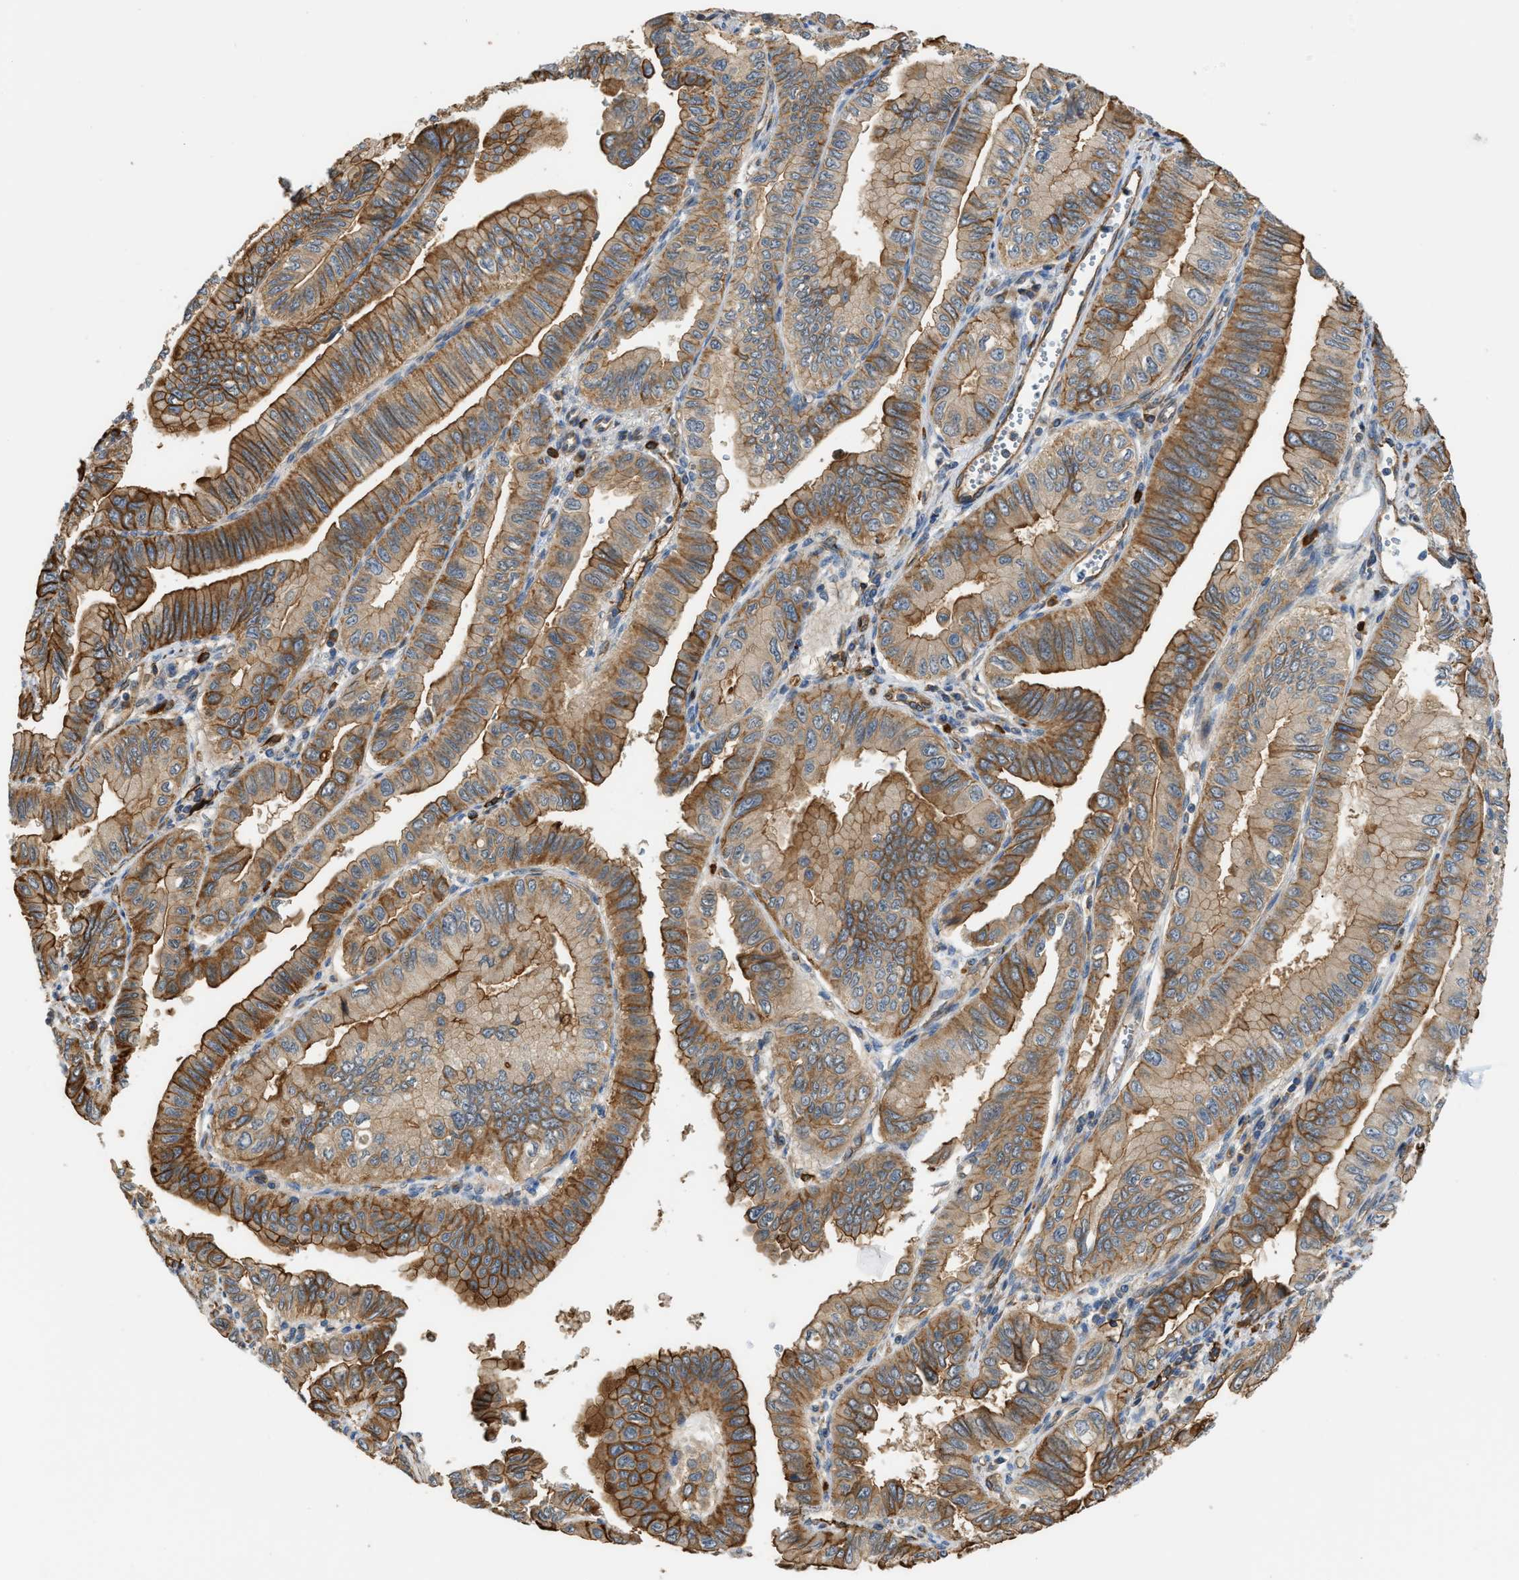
{"staining": {"intensity": "moderate", "quantity": ">75%", "location": "cytoplasmic/membranous"}, "tissue": "pancreatic cancer", "cell_type": "Tumor cells", "image_type": "cancer", "snomed": [{"axis": "morphology", "description": "Normal tissue, NOS"}, {"axis": "topography", "description": "Lymph node"}], "caption": "Moderate cytoplasmic/membranous protein expression is seen in about >75% of tumor cells in pancreatic cancer.", "gene": "DDHD2", "patient": {"sex": "male", "age": 50}}